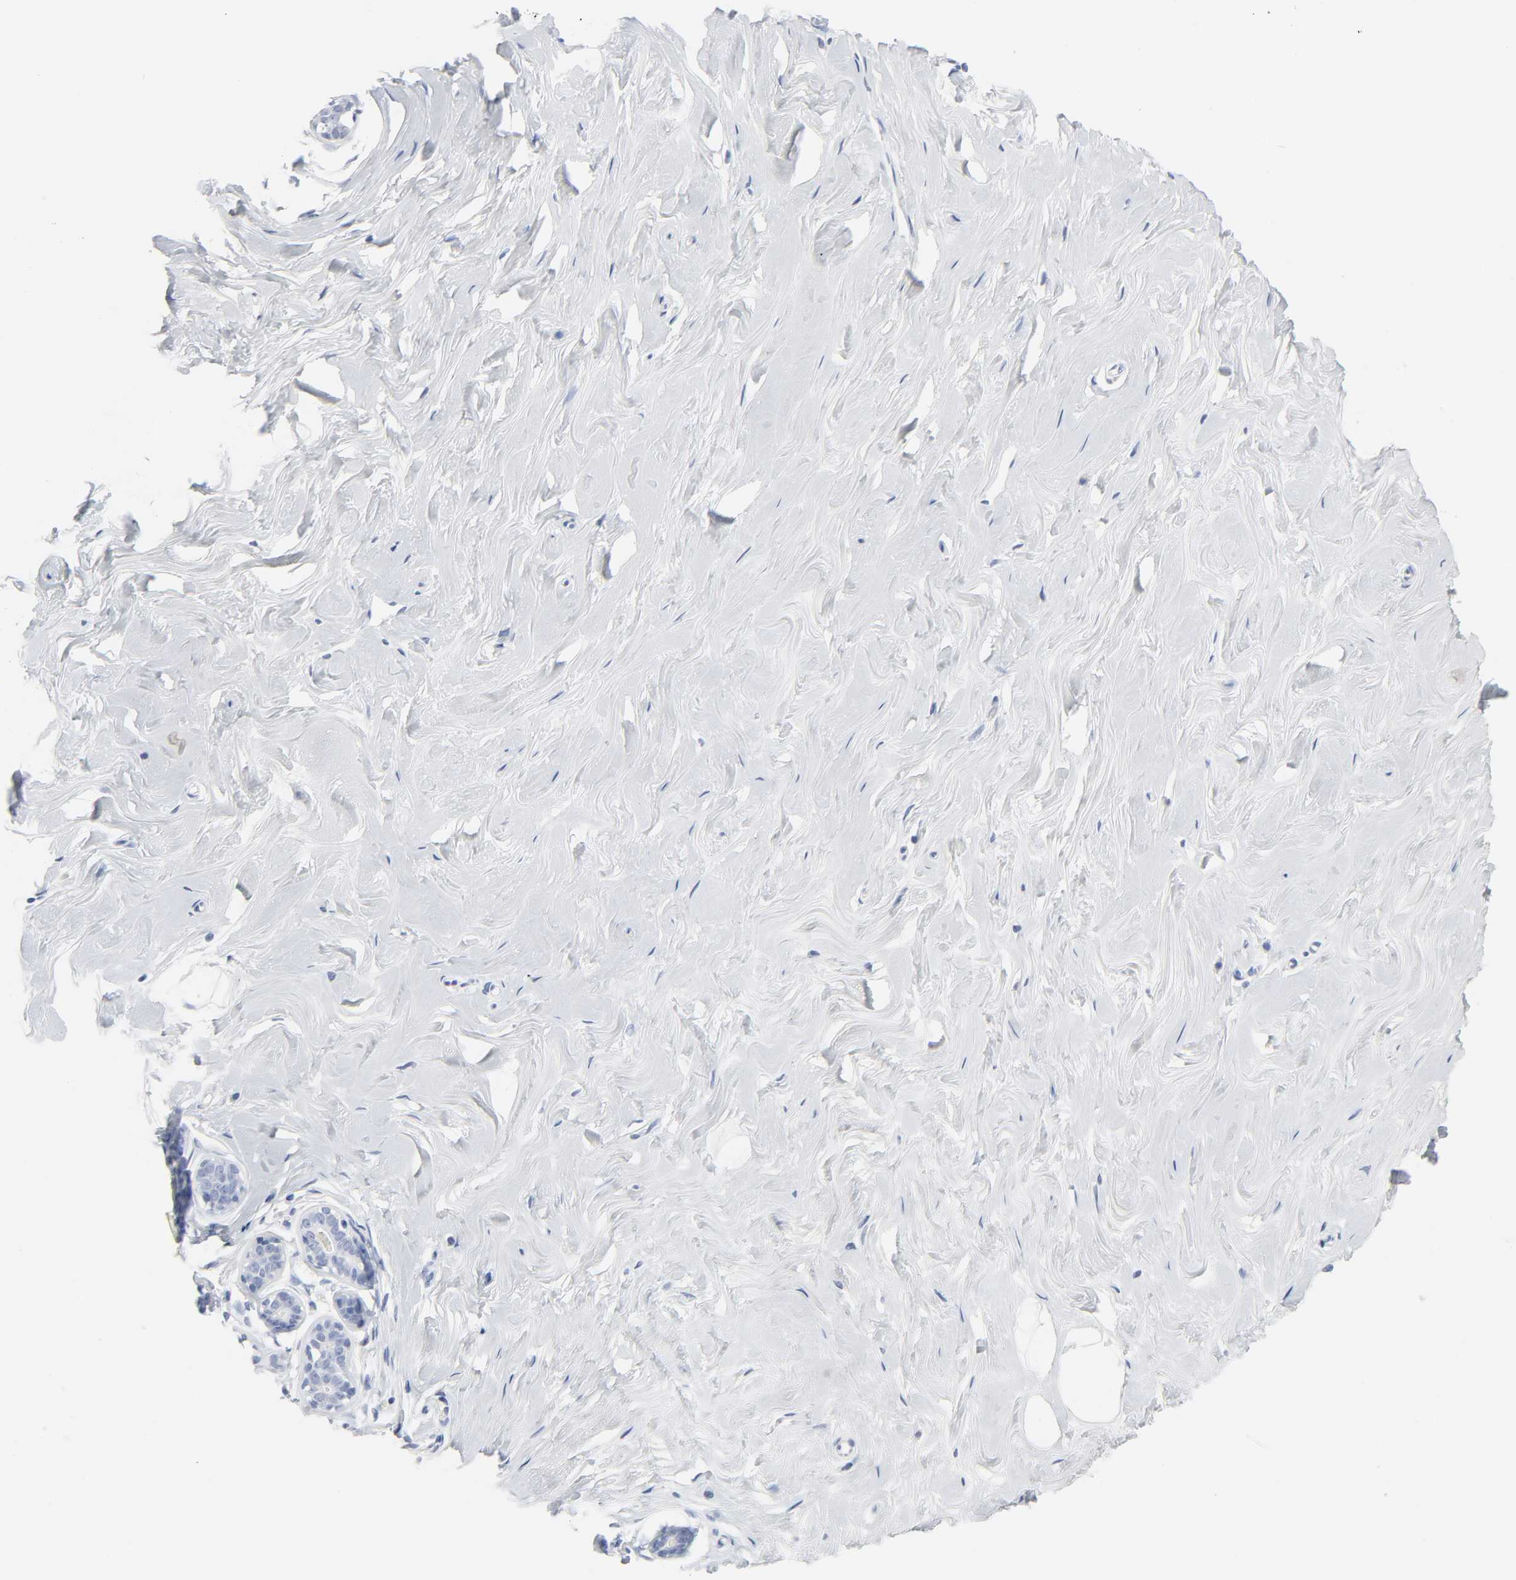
{"staining": {"intensity": "negative", "quantity": "none", "location": "none"}, "tissue": "breast", "cell_type": "Adipocytes", "image_type": "normal", "snomed": [{"axis": "morphology", "description": "Normal tissue, NOS"}, {"axis": "topography", "description": "Breast"}], "caption": "High power microscopy micrograph of an immunohistochemistry photomicrograph of benign breast, revealing no significant staining in adipocytes.", "gene": "ACP3", "patient": {"sex": "female", "age": 23}}